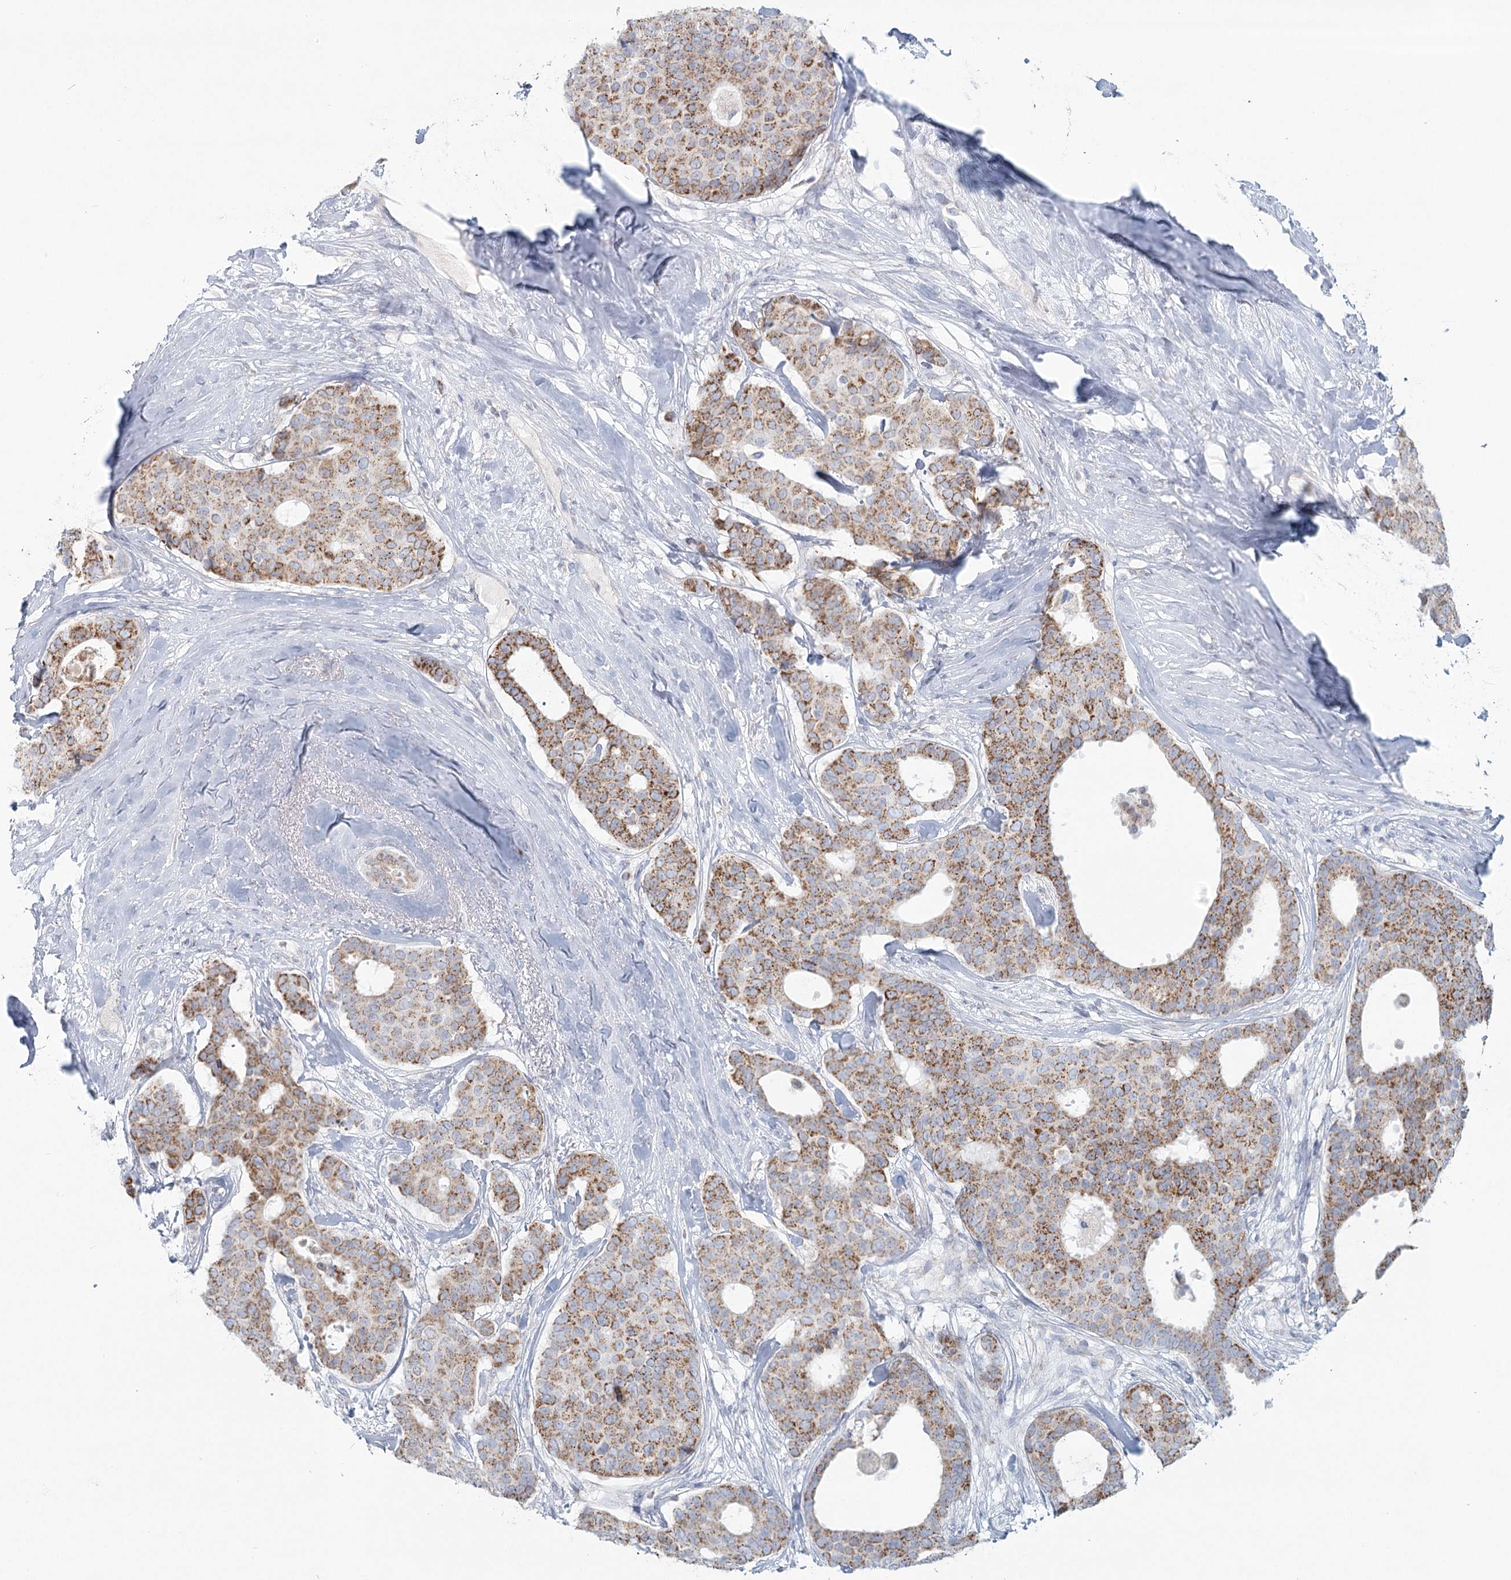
{"staining": {"intensity": "moderate", "quantity": ">75%", "location": "cytoplasmic/membranous"}, "tissue": "breast cancer", "cell_type": "Tumor cells", "image_type": "cancer", "snomed": [{"axis": "morphology", "description": "Duct carcinoma"}, {"axis": "topography", "description": "Breast"}], "caption": "Moderate cytoplasmic/membranous expression is appreciated in approximately >75% of tumor cells in breast infiltrating ductal carcinoma.", "gene": "BPHL", "patient": {"sex": "female", "age": 75}}